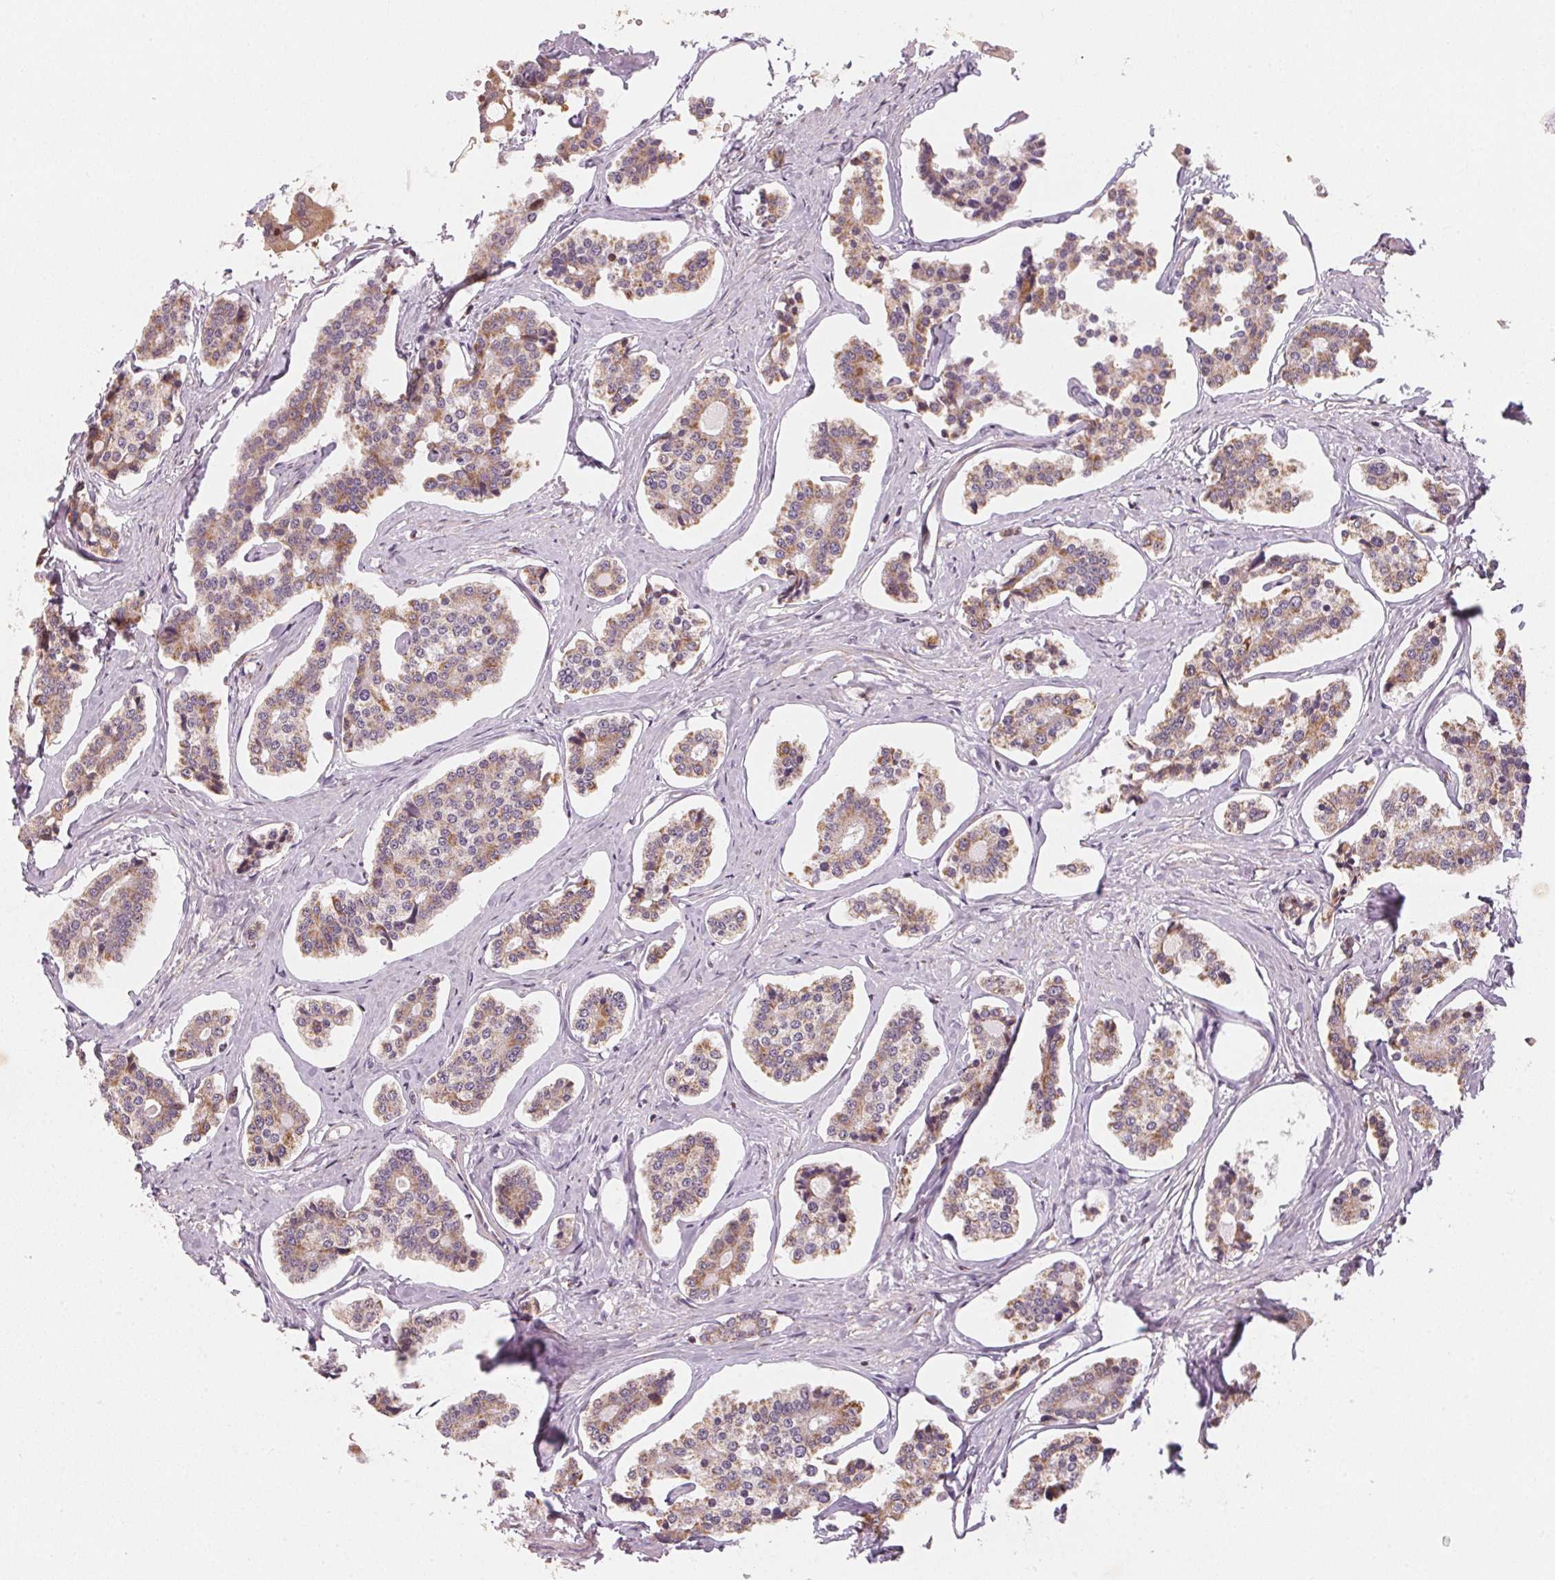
{"staining": {"intensity": "weak", "quantity": ">75%", "location": "cytoplasmic/membranous"}, "tissue": "carcinoid", "cell_type": "Tumor cells", "image_type": "cancer", "snomed": [{"axis": "morphology", "description": "Carcinoid, malignant, NOS"}, {"axis": "topography", "description": "Small intestine"}], "caption": "Immunohistochemical staining of carcinoid exhibits low levels of weak cytoplasmic/membranous staining in about >75% of tumor cells.", "gene": "MATCAP1", "patient": {"sex": "female", "age": 65}}